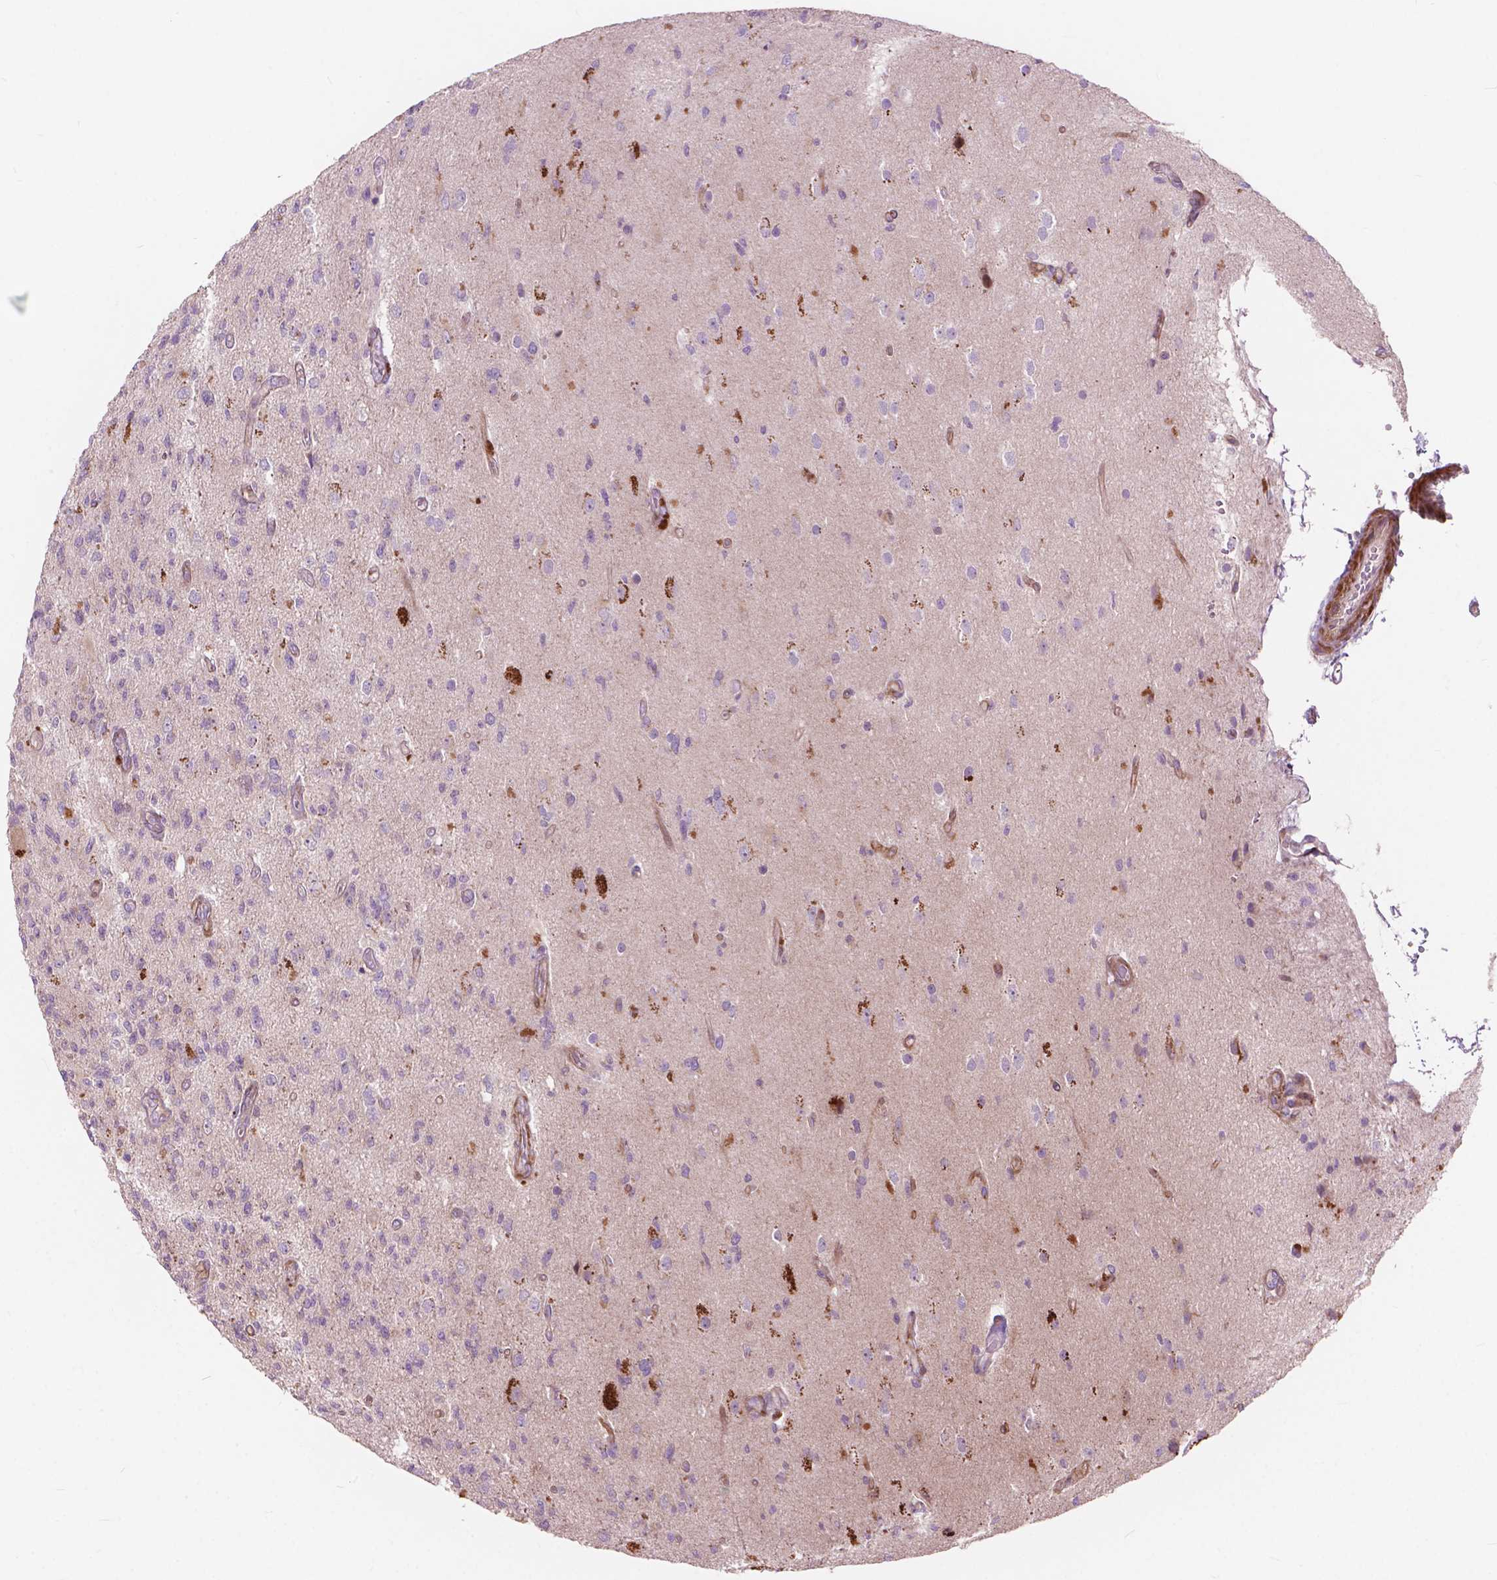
{"staining": {"intensity": "negative", "quantity": "none", "location": "none"}, "tissue": "glioma", "cell_type": "Tumor cells", "image_type": "cancer", "snomed": [{"axis": "morphology", "description": "Glioma, malignant, High grade"}, {"axis": "topography", "description": "Brain"}], "caption": "The micrograph shows no staining of tumor cells in malignant high-grade glioma.", "gene": "MORN1", "patient": {"sex": "male", "age": 56}}